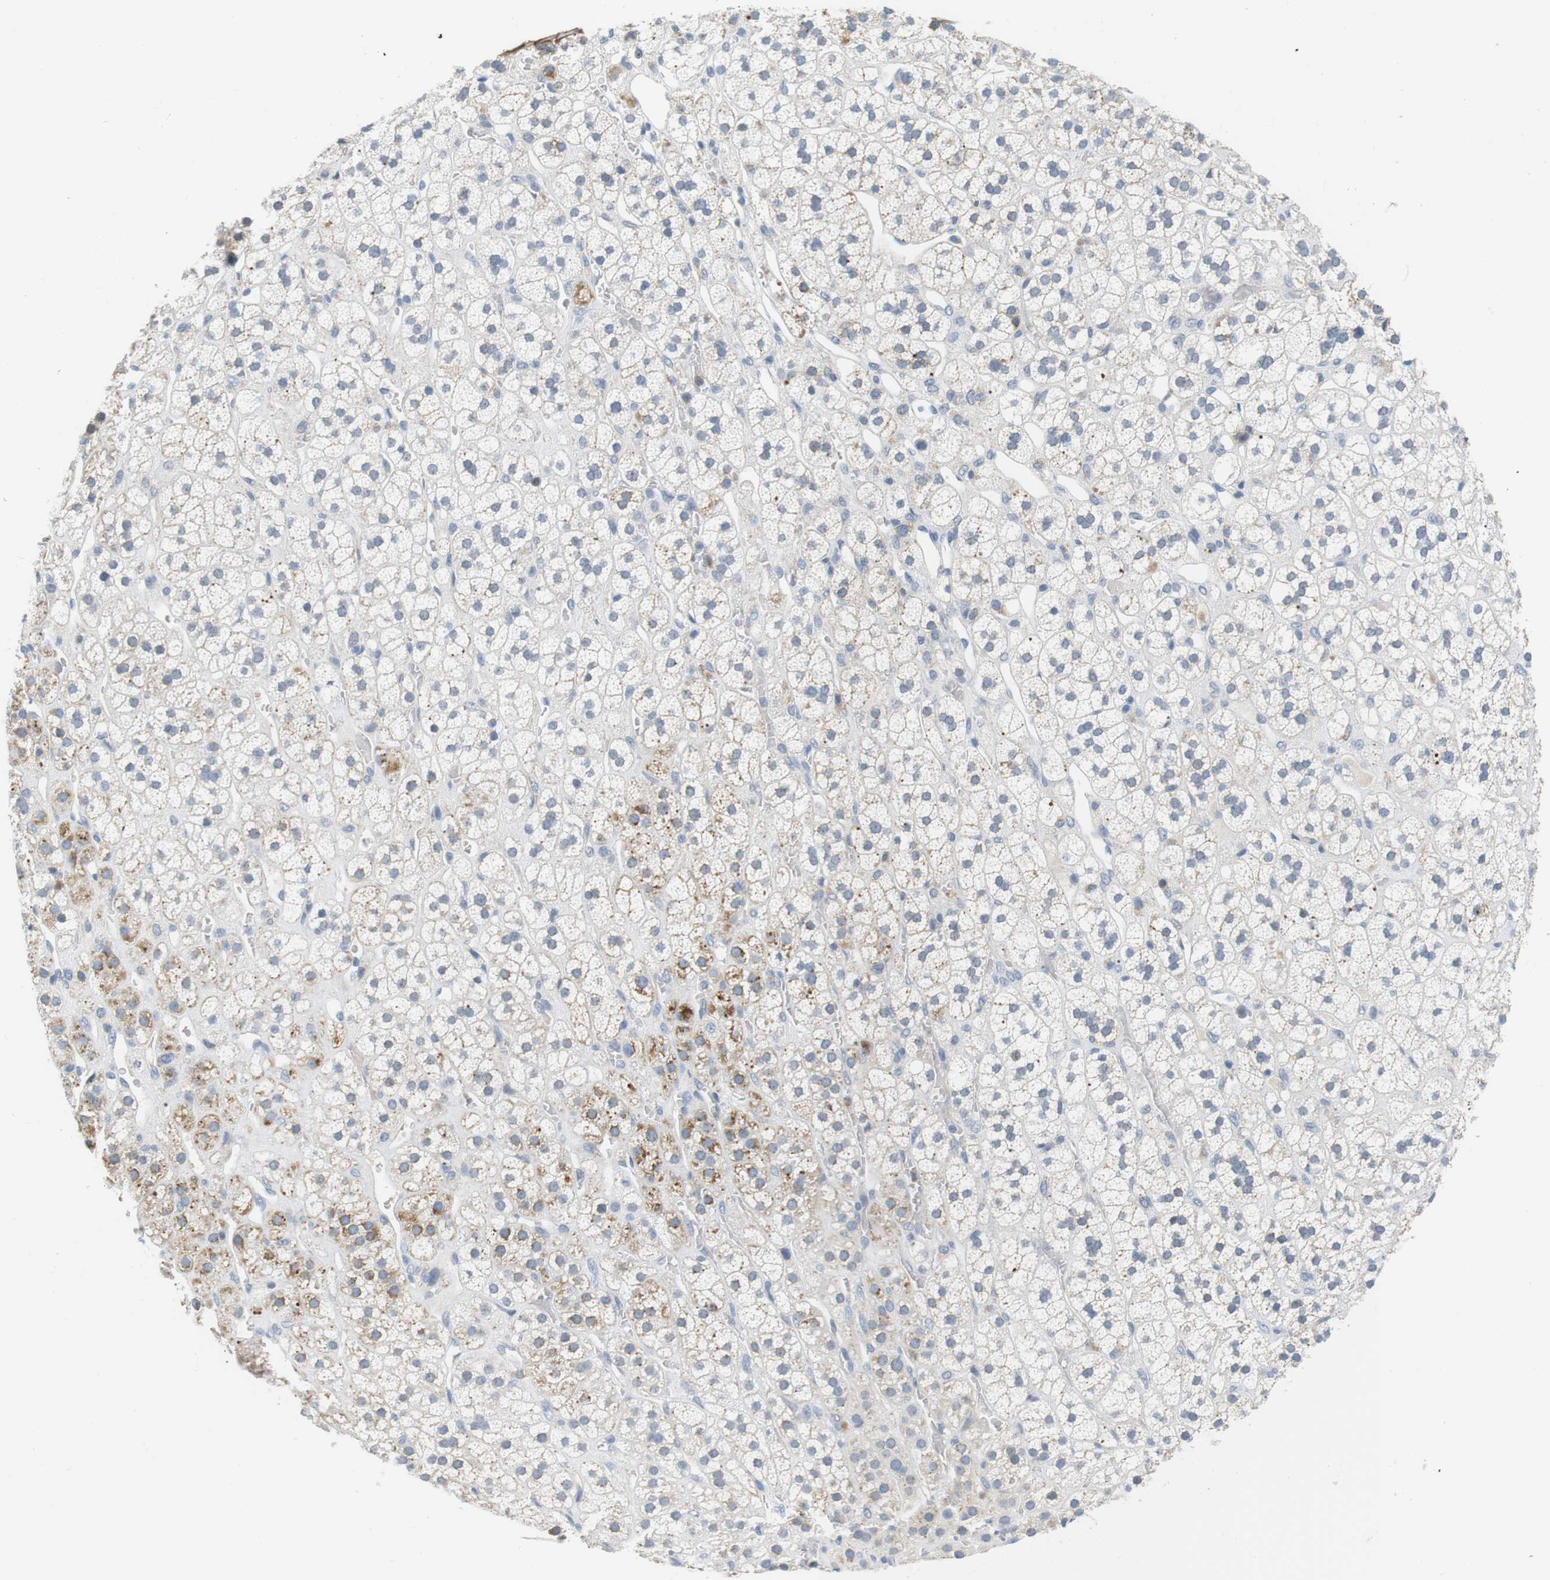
{"staining": {"intensity": "moderate", "quantity": "25%-75%", "location": "cytoplasmic/membranous"}, "tissue": "adrenal gland", "cell_type": "Glandular cells", "image_type": "normal", "snomed": [{"axis": "morphology", "description": "Normal tissue, NOS"}, {"axis": "topography", "description": "Adrenal gland"}], "caption": "Immunohistochemical staining of benign adrenal gland exhibits medium levels of moderate cytoplasmic/membranous expression in about 25%-75% of glandular cells.", "gene": "CD300E", "patient": {"sex": "male", "age": 56}}